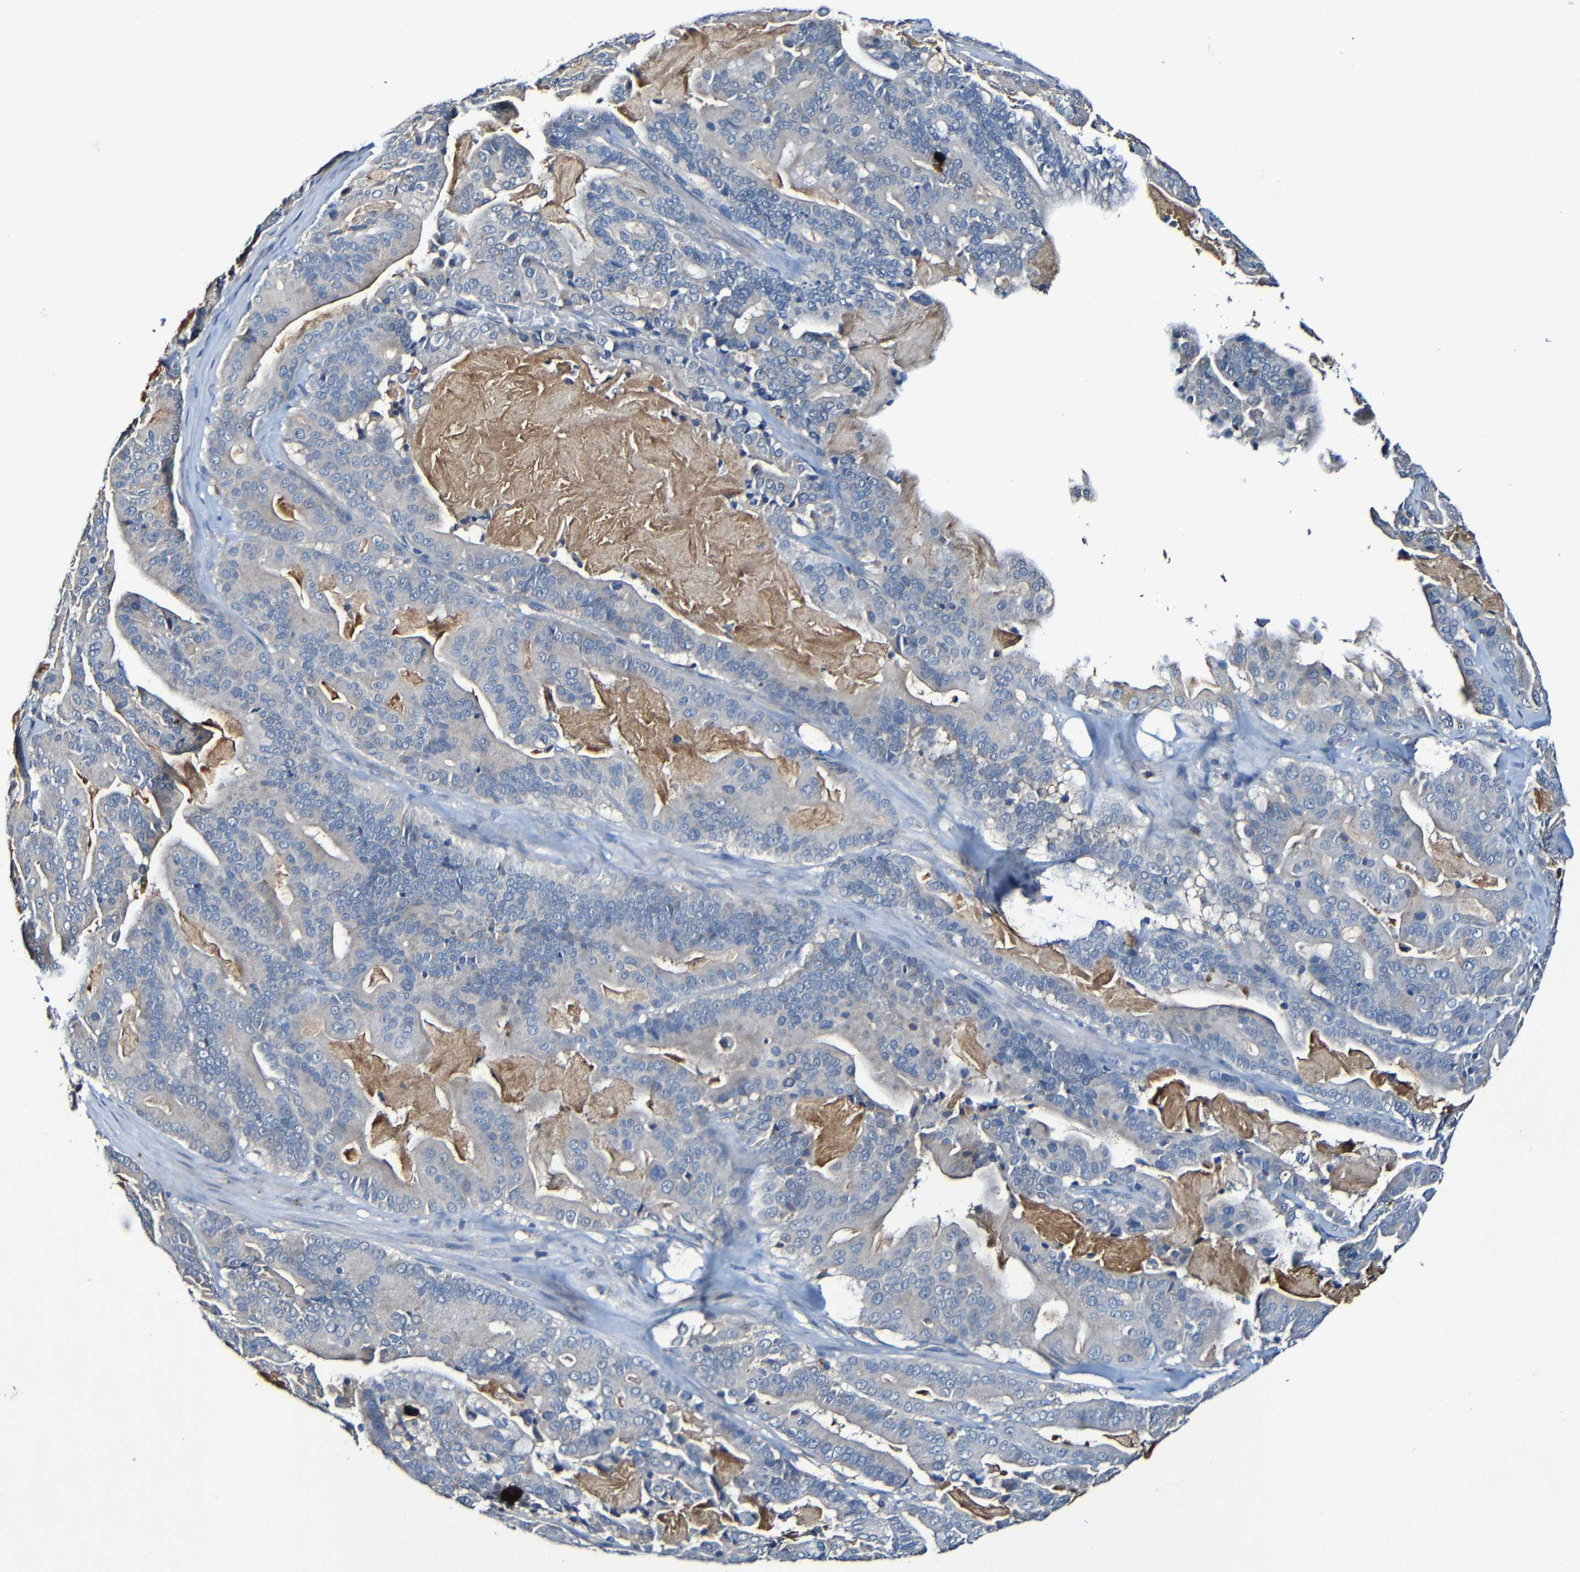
{"staining": {"intensity": "negative", "quantity": "none", "location": "none"}, "tissue": "pancreatic cancer", "cell_type": "Tumor cells", "image_type": "cancer", "snomed": [{"axis": "morphology", "description": "Adenocarcinoma, NOS"}, {"axis": "topography", "description": "Pancreas"}], "caption": "Immunohistochemistry photomicrograph of neoplastic tissue: adenocarcinoma (pancreatic) stained with DAB (3,3'-diaminobenzidine) demonstrates no significant protein positivity in tumor cells.", "gene": "LRRC70", "patient": {"sex": "male", "age": 63}}